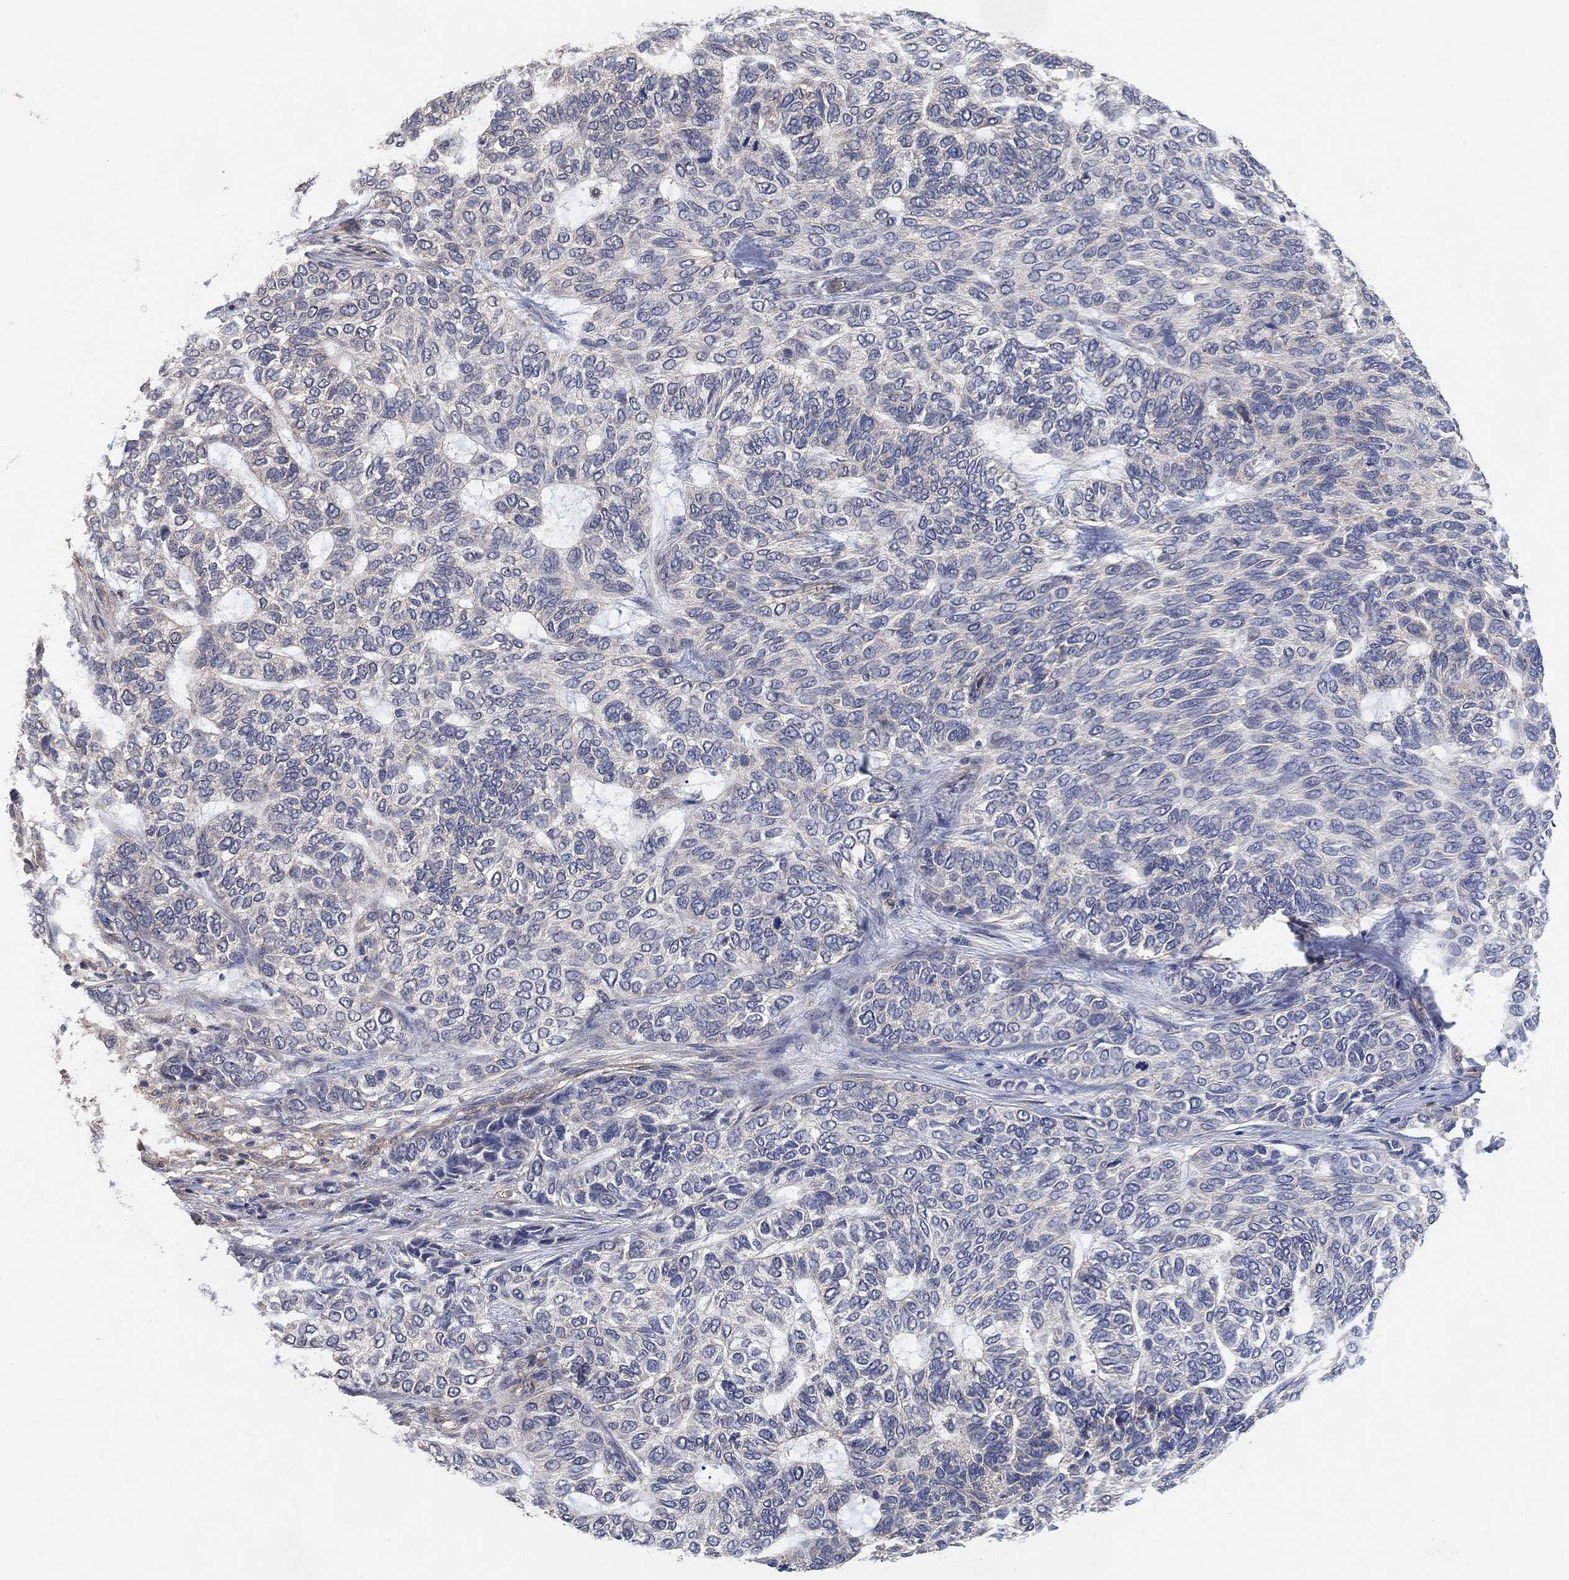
{"staining": {"intensity": "negative", "quantity": "none", "location": "none"}, "tissue": "skin cancer", "cell_type": "Tumor cells", "image_type": "cancer", "snomed": [{"axis": "morphology", "description": "Basal cell carcinoma"}, {"axis": "topography", "description": "Skin"}], "caption": "Basal cell carcinoma (skin) was stained to show a protein in brown. There is no significant staining in tumor cells.", "gene": "MCUR1", "patient": {"sex": "female", "age": 65}}